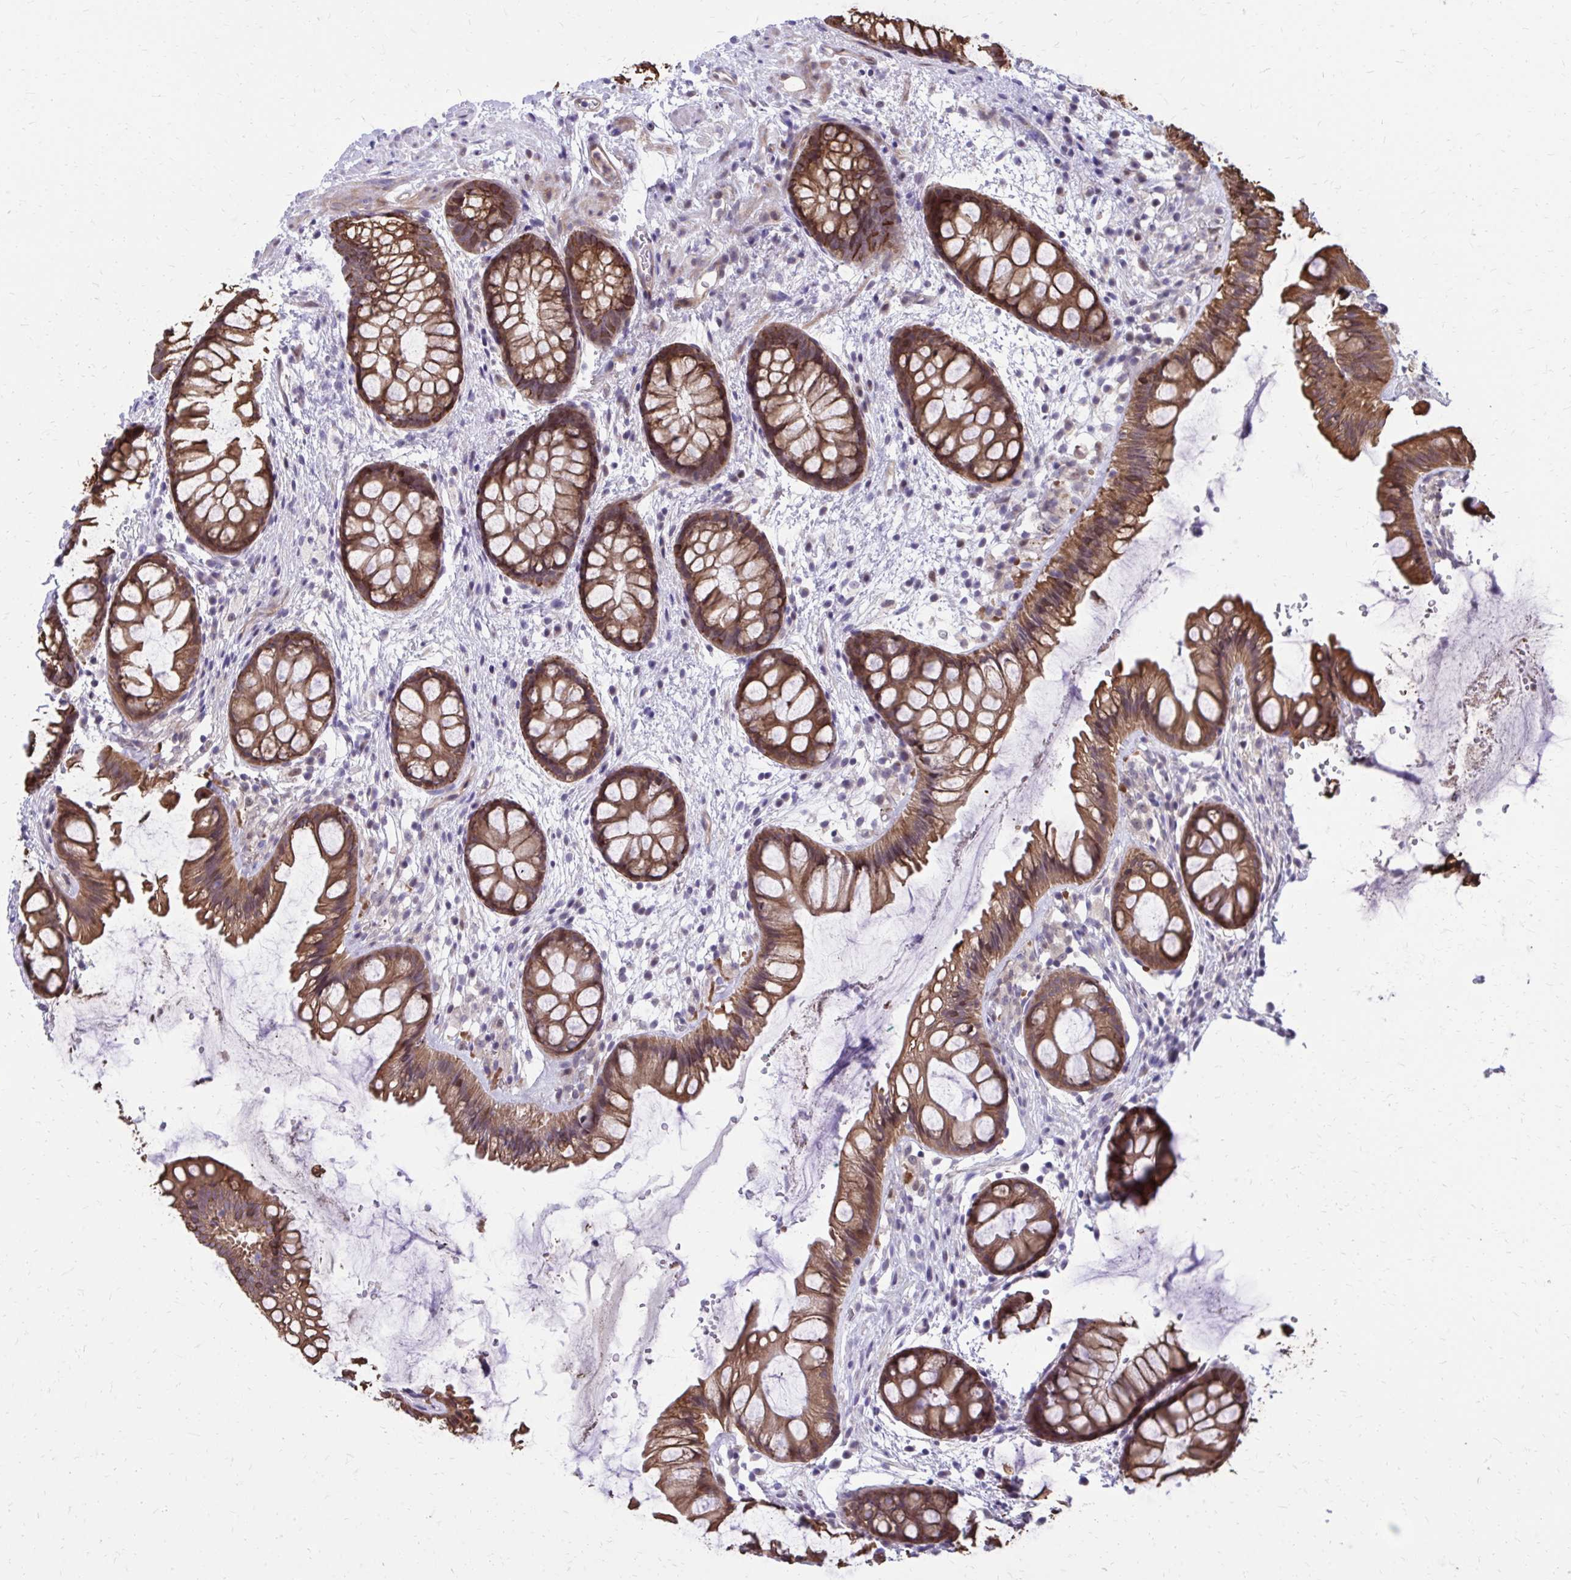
{"staining": {"intensity": "moderate", "quantity": ">75%", "location": "cytoplasmic/membranous,nuclear"}, "tissue": "rectum", "cell_type": "Glandular cells", "image_type": "normal", "snomed": [{"axis": "morphology", "description": "Normal tissue, NOS"}, {"axis": "topography", "description": "Rectum"}], "caption": "IHC image of unremarkable rectum: rectum stained using immunohistochemistry (IHC) demonstrates medium levels of moderate protein expression localized specifically in the cytoplasmic/membranous,nuclear of glandular cells, appearing as a cytoplasmic/membranous,nuclear brown color.", "gene": "ANKRD30B", "patient": {"sex": "female", "age": 62}}